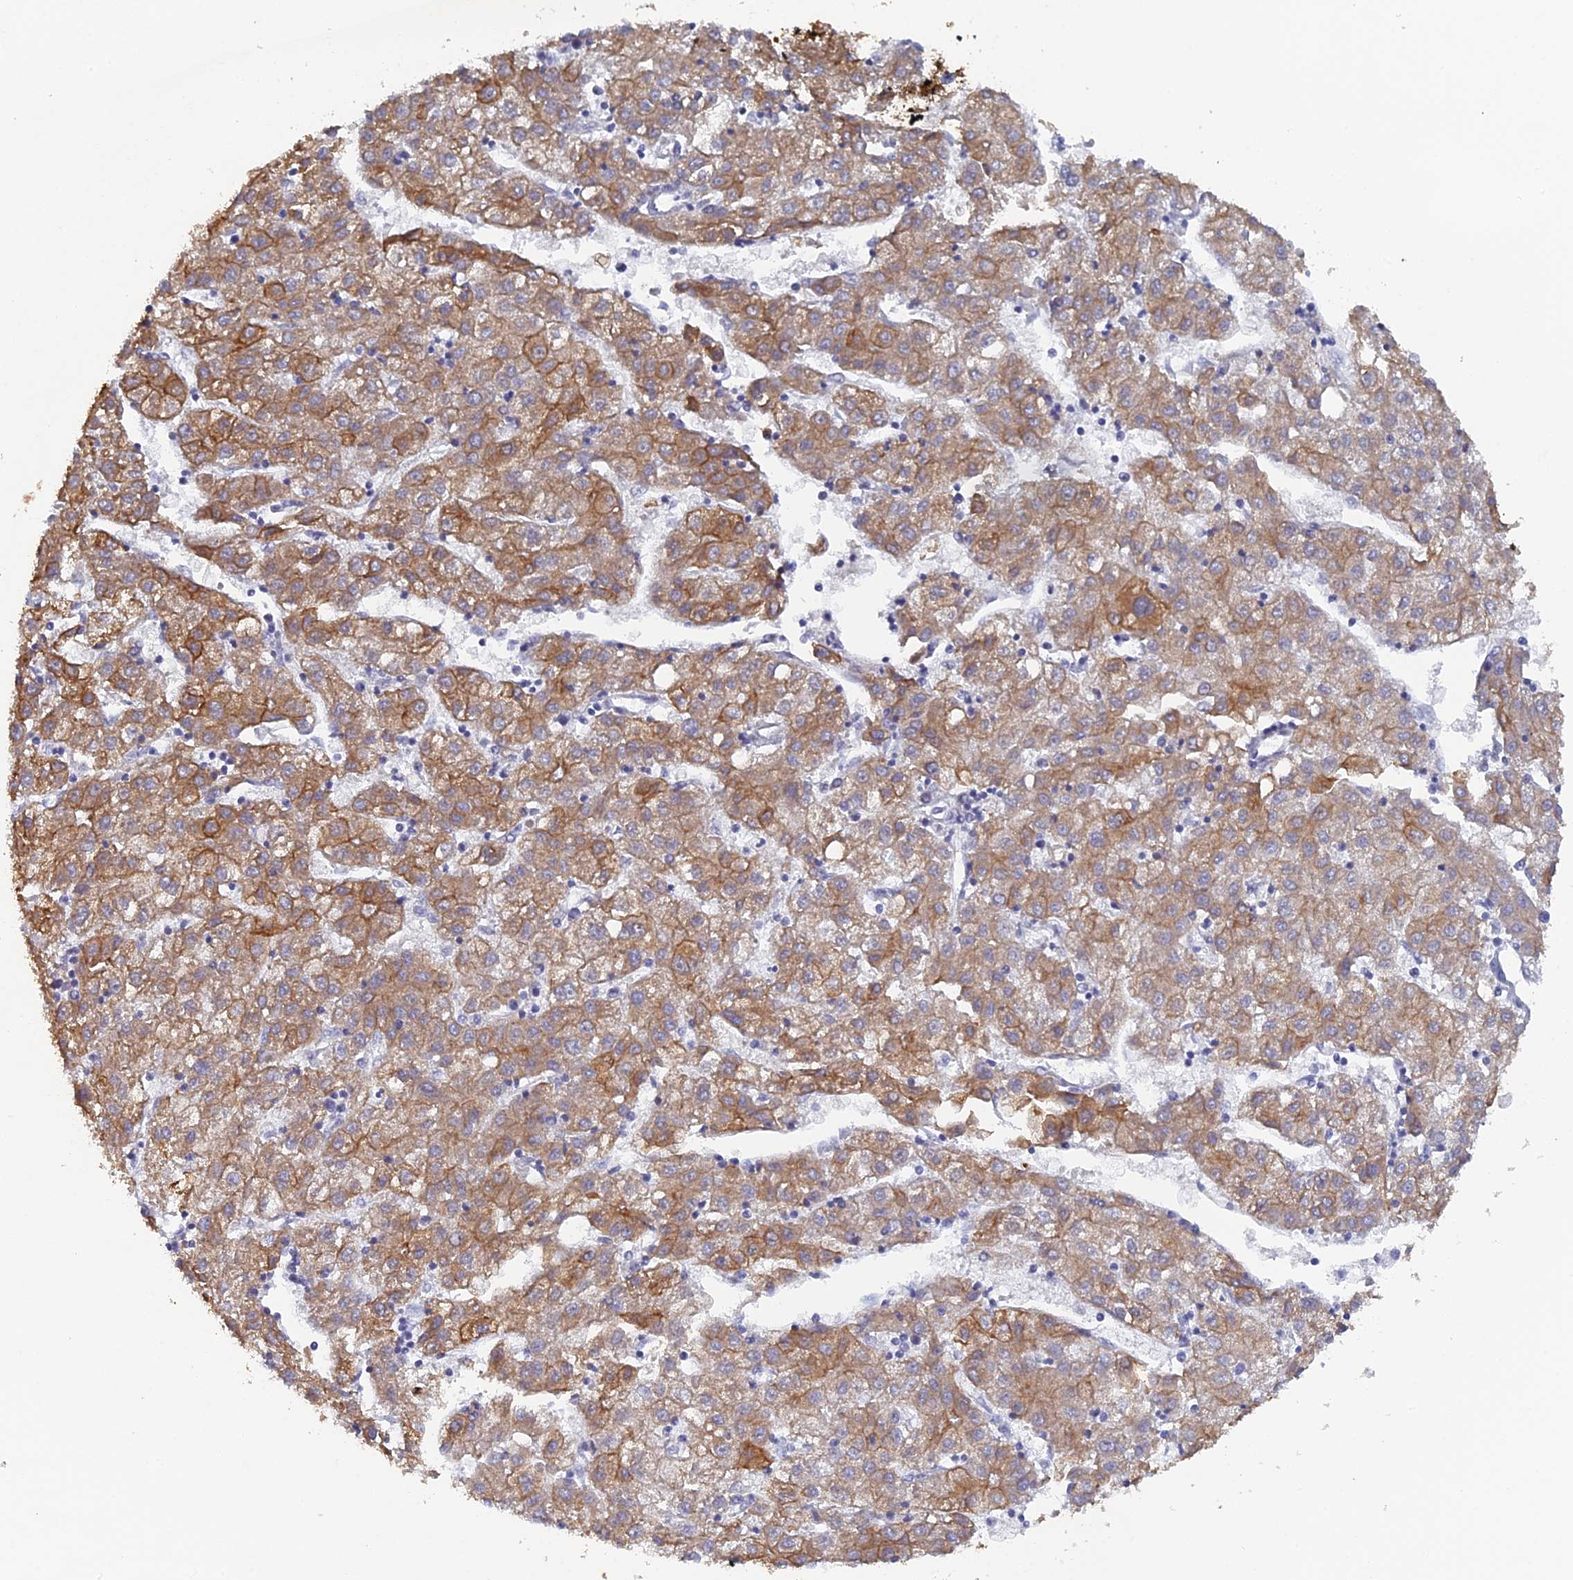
{"staining": {"intensity": "moderate", "quantity": ">75%", "location": "cytoplasmic/membranous"}, "tissue": "liver cancer", "cell_type": "Tumor cells", "image_type": "cancer", "snomed": [{"axis": "morphology", "description": "Carcinoma, Hepatocellular, NOS"}, {"axis": "topography", "description": "Liver"}], "caption": "Protein expression analysis of human hepatocellular carcinoma (liver) reveals moderate cytoplasmic/membranous staining in about >75% of tumor cells. (brown staining indicates protein expression, while blue staining denotes nuclei).", "gene": "SRFBP1", "patient": {"sex": "male", "age": 72}}